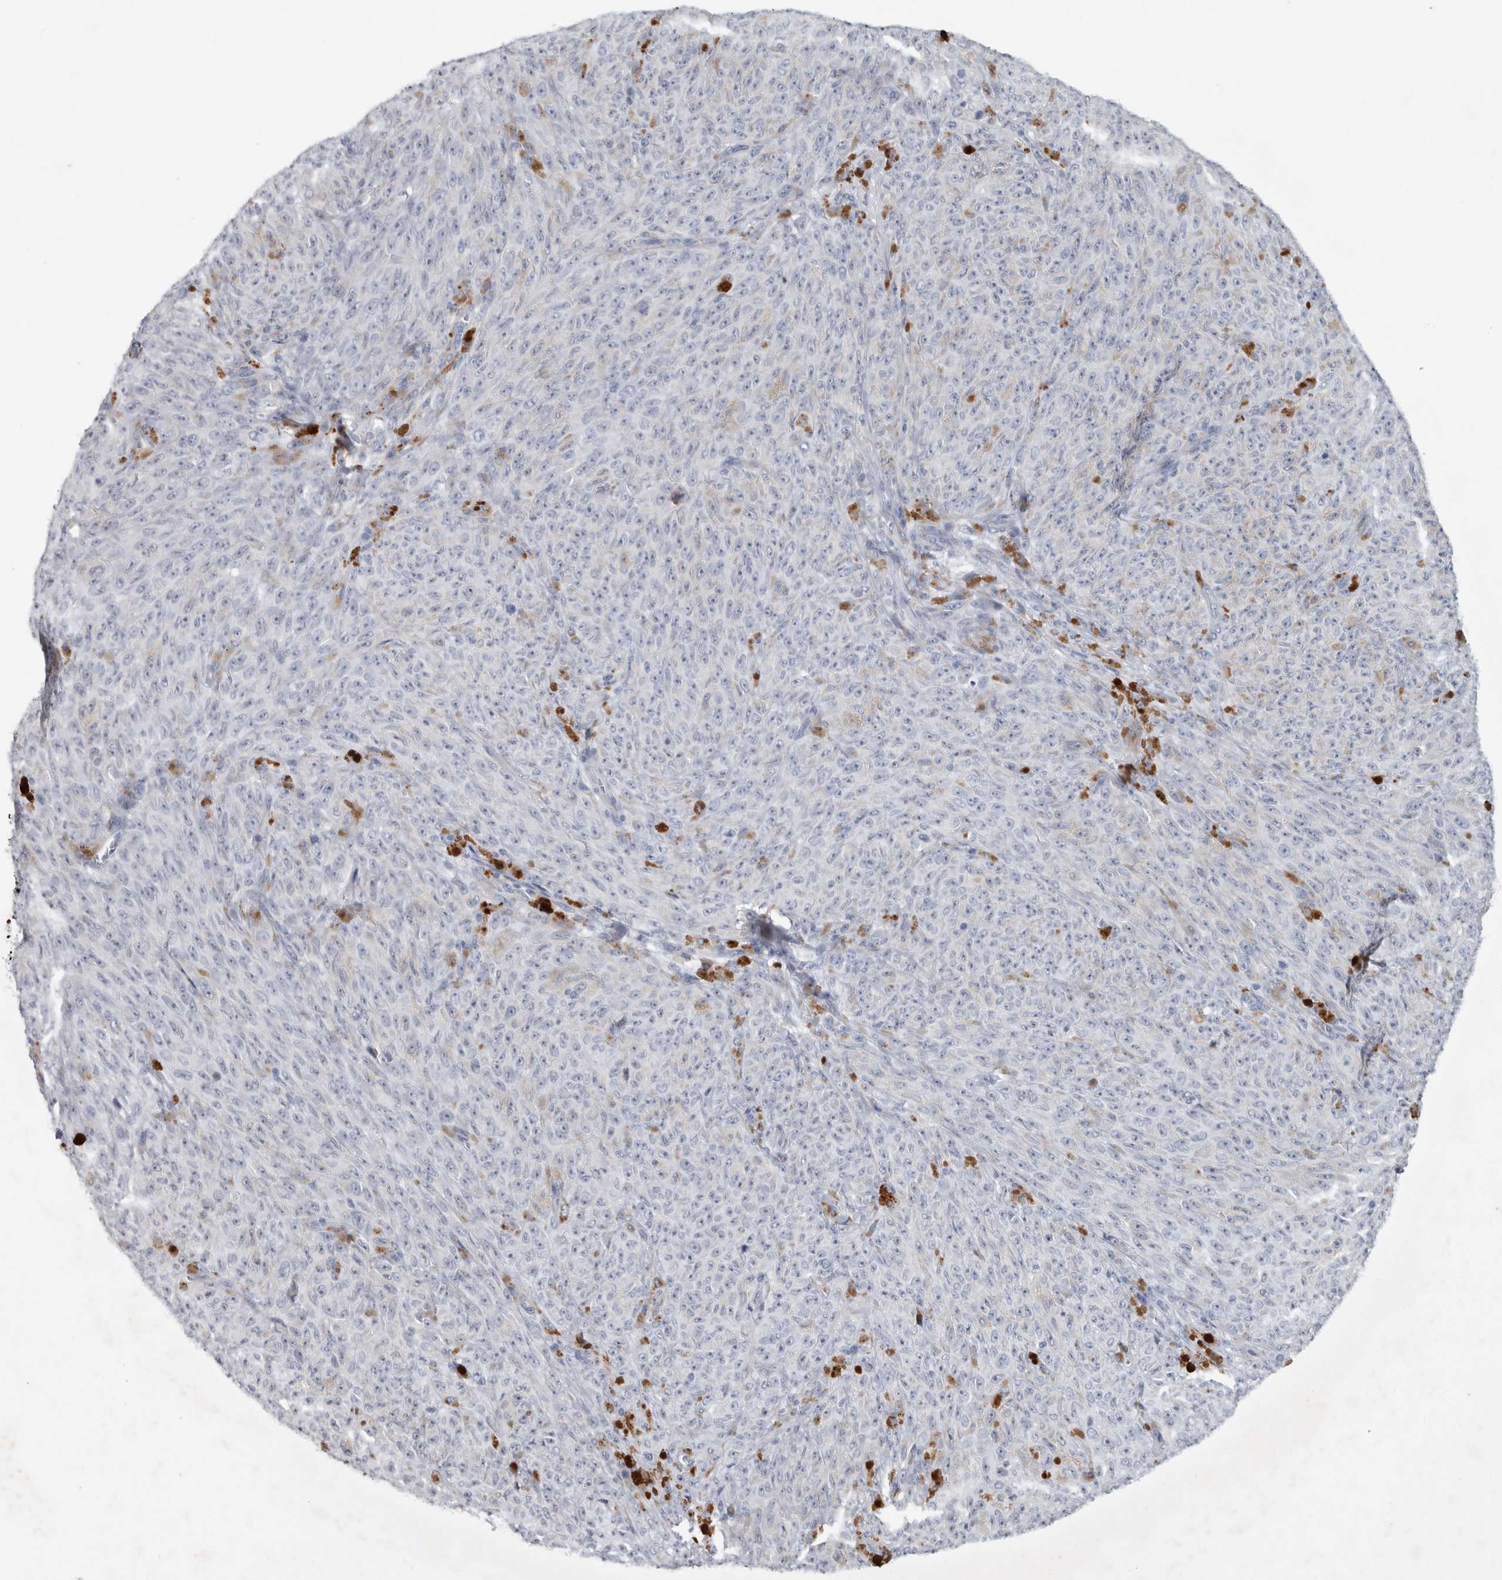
{"staining": {"intensity": "negative", "quantity": "none", "location": "none"}, "tissue": "melanoma", "cell_type": "Tumor cells", "image_type": "cancer", "snomed": [{"axis": "morphology", "description": "Malignant melanoma, NOS"}, {"axis": "topography", "description": "Skin"}], "caption": "High magnification brightfield microscopy of melanoma stained with DAB (brown) and counterstained with hematoxylin (blue): tumor cells show no significant positivity.", "gene": "FXYD7", "patient": {"sex": "female", "age": 82}}